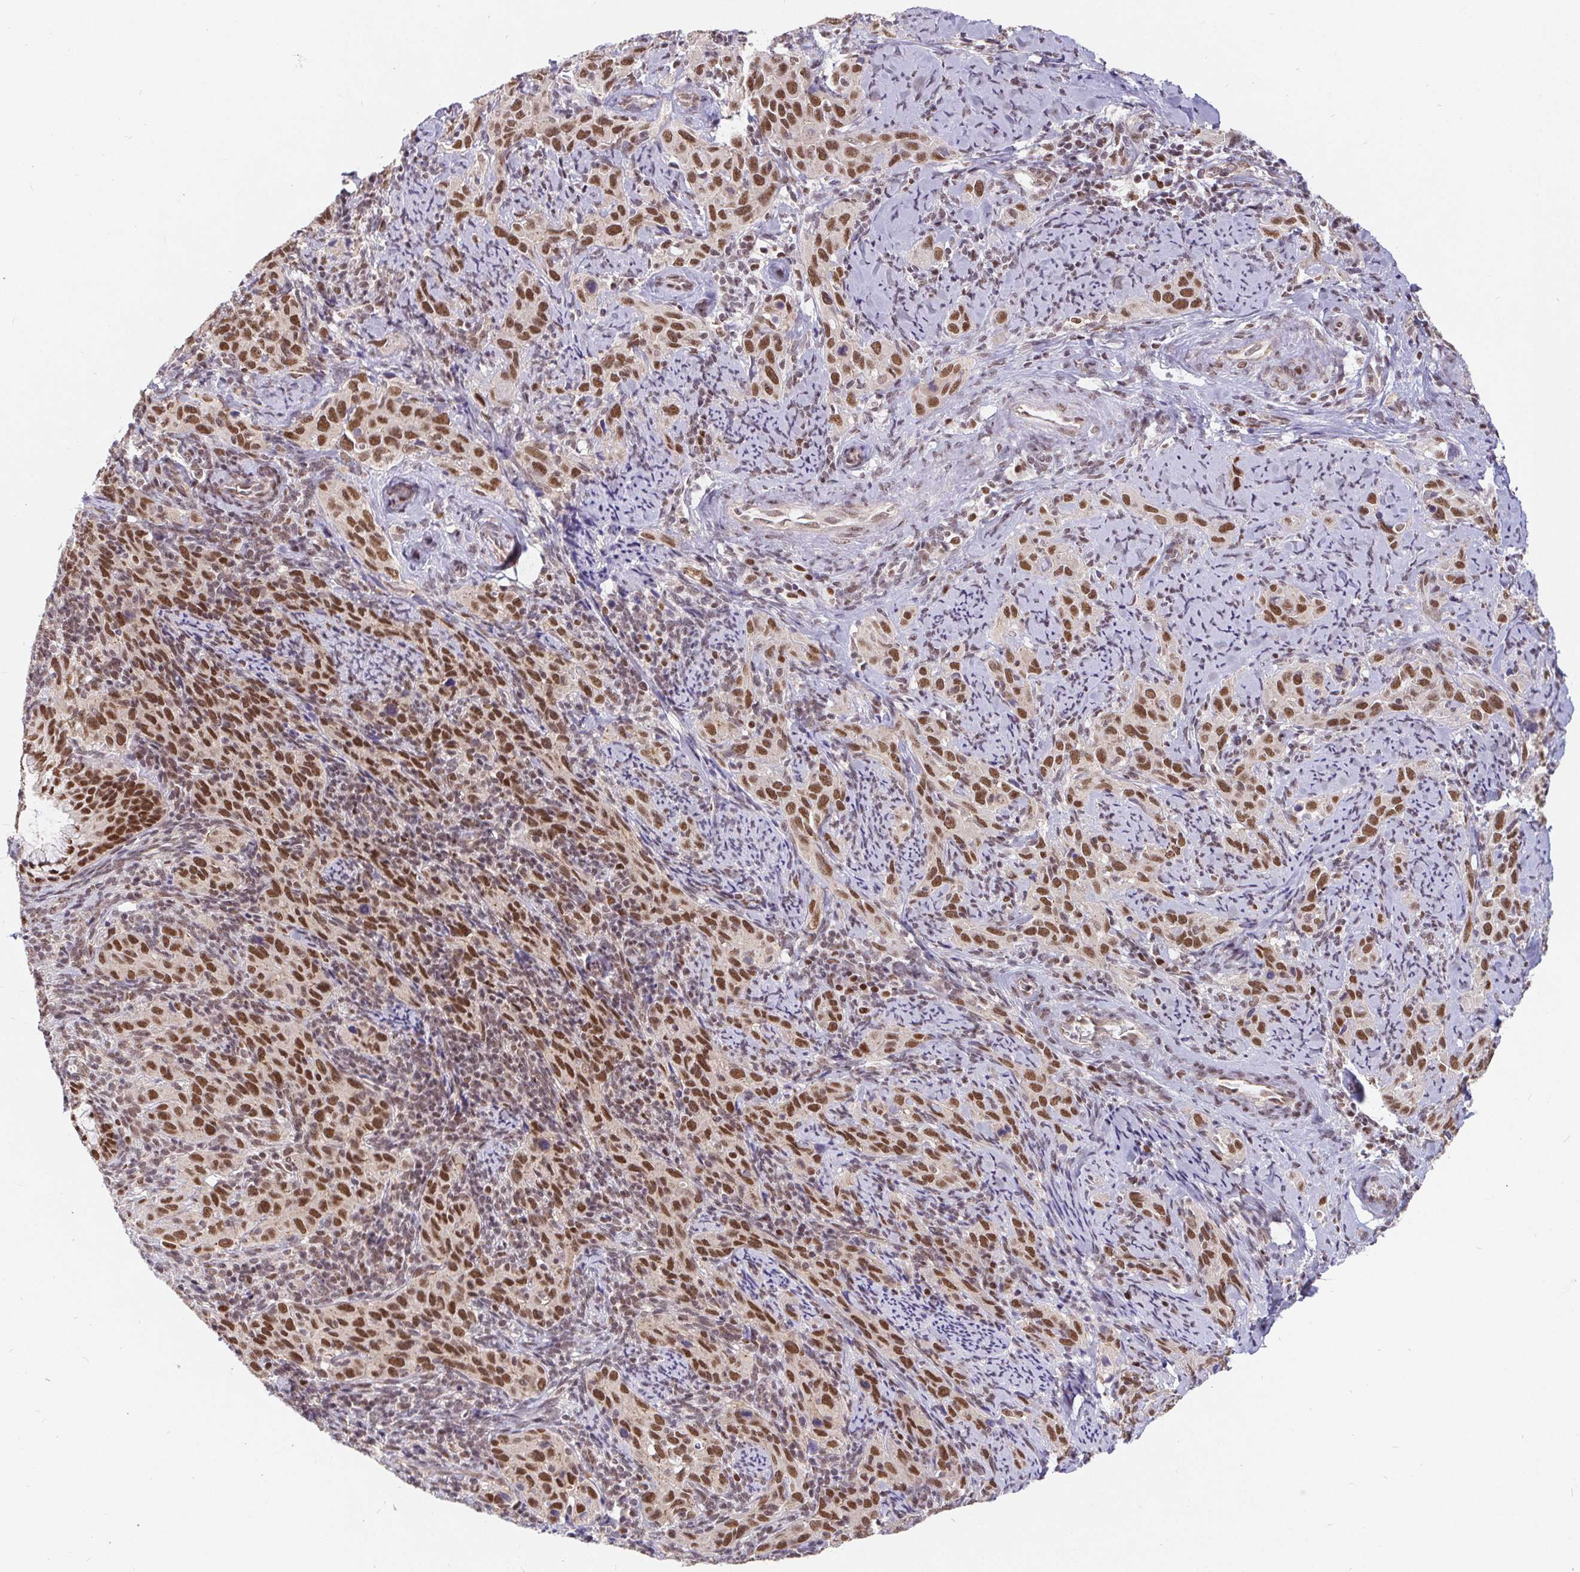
{"staining": {"intensity": "moderate", "quantity": ">75%", "location": "nuclear"}, "tissue": "cervical cancer", "cell_type": "Tumor cells", "image_type": "cancer", "snomed": [{"axis": "morphology", "description": "Squamous cell carcinoma, NOS"}, {"axis": "topography", "description": "Cervix"}], "caption": "IHC histopathology image of neoplastic tissue: cervical cancer (squamous cell carcinoma) stained using IHC reveals medium levels of moderate protein expression localized specifically in the nuclear of tumor cells, appearing as a nuclear brown color.", "gene": "POU2F1", "patient": {"sex": "female", "age": 51}}